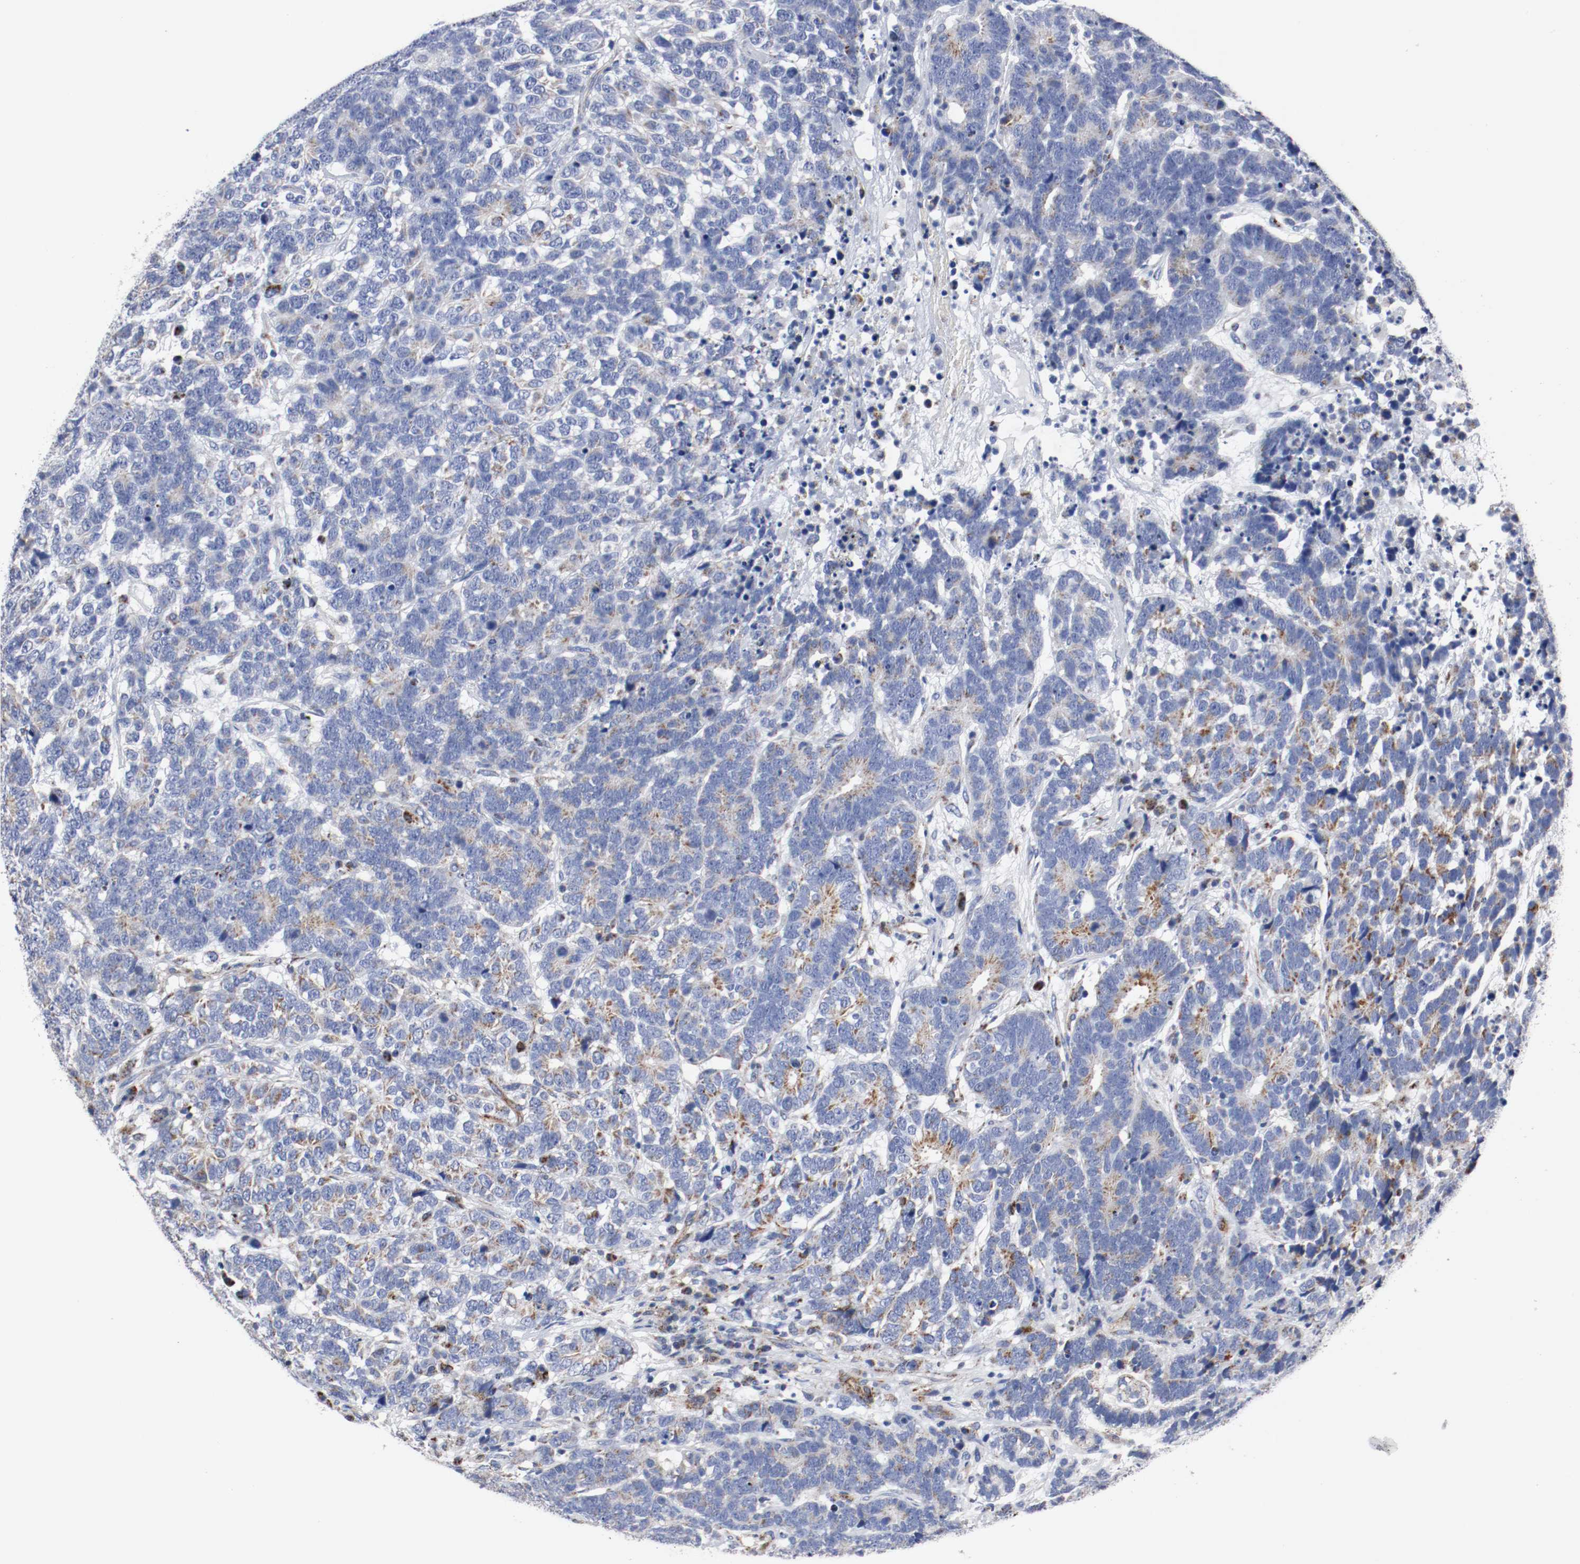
{"staining": {"intensity": "weak", "quantity": "<25%", "location": "cytoplasmic/membranous"}, "tissue": "testis cancer", "cell_type": "Tumor cells", "image_type": "cancer", "snomed": [{"axis": "morphology", "description": "Carcinoma, Embryonal, NOS"}, {"axis": "topography", "description": "Testis"}], "caption": "DAB immunohistochemical staining of human embryonal carcinoma (testis) exhibits no significant staining in tumor cells.", "gene": "TUBD1", "patient": {"sex": "male", "age": 26}}